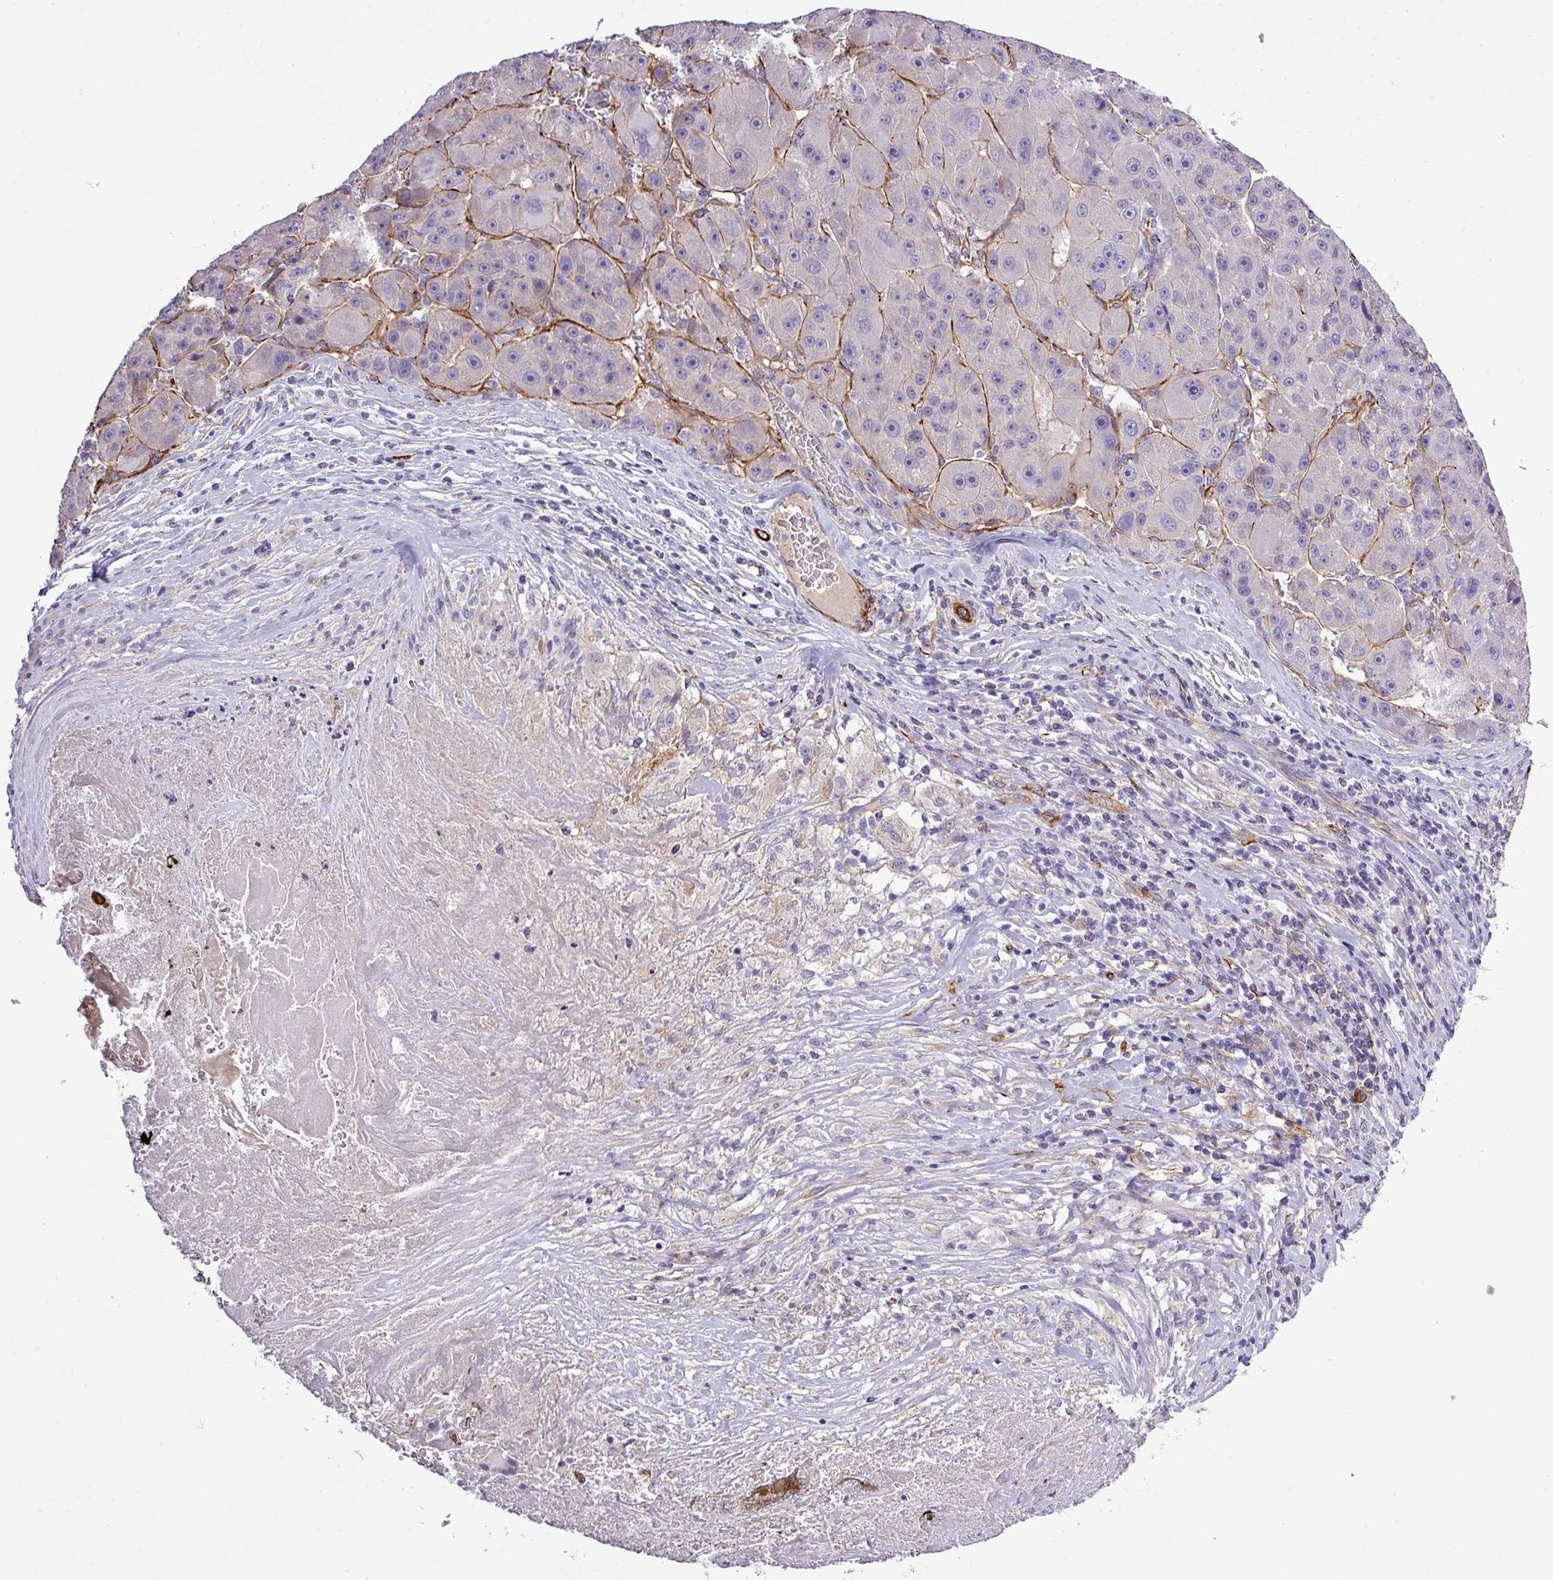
{"staining": {"intensity": "negative", "quantity": "none", "location": "none"}, "tissue": "liver cancer", "cell_type": "Tumor cells", "image_type": "cancer", "snomed": [{"axis": "morphology", "description": "Carcinoma, Hepatocellular, NOS"}, {"axis": "topography", "description": "Liver"}], "caption": "An immunohistochemistry (IHC) histopathology image of liver hepatocellular carcinoma is shown. There is no staining in tumor cells of liver hepatocellular carcinoma. The staining was performed using DAB (3,3'-diaminobenzidine) to visualize the protein expression in brown, while the nuclei were stained in blue with hematoxylin (Magnification: 20x).", "gene": "PARD6A", "patient": {"sex": "male", "age": 76}}